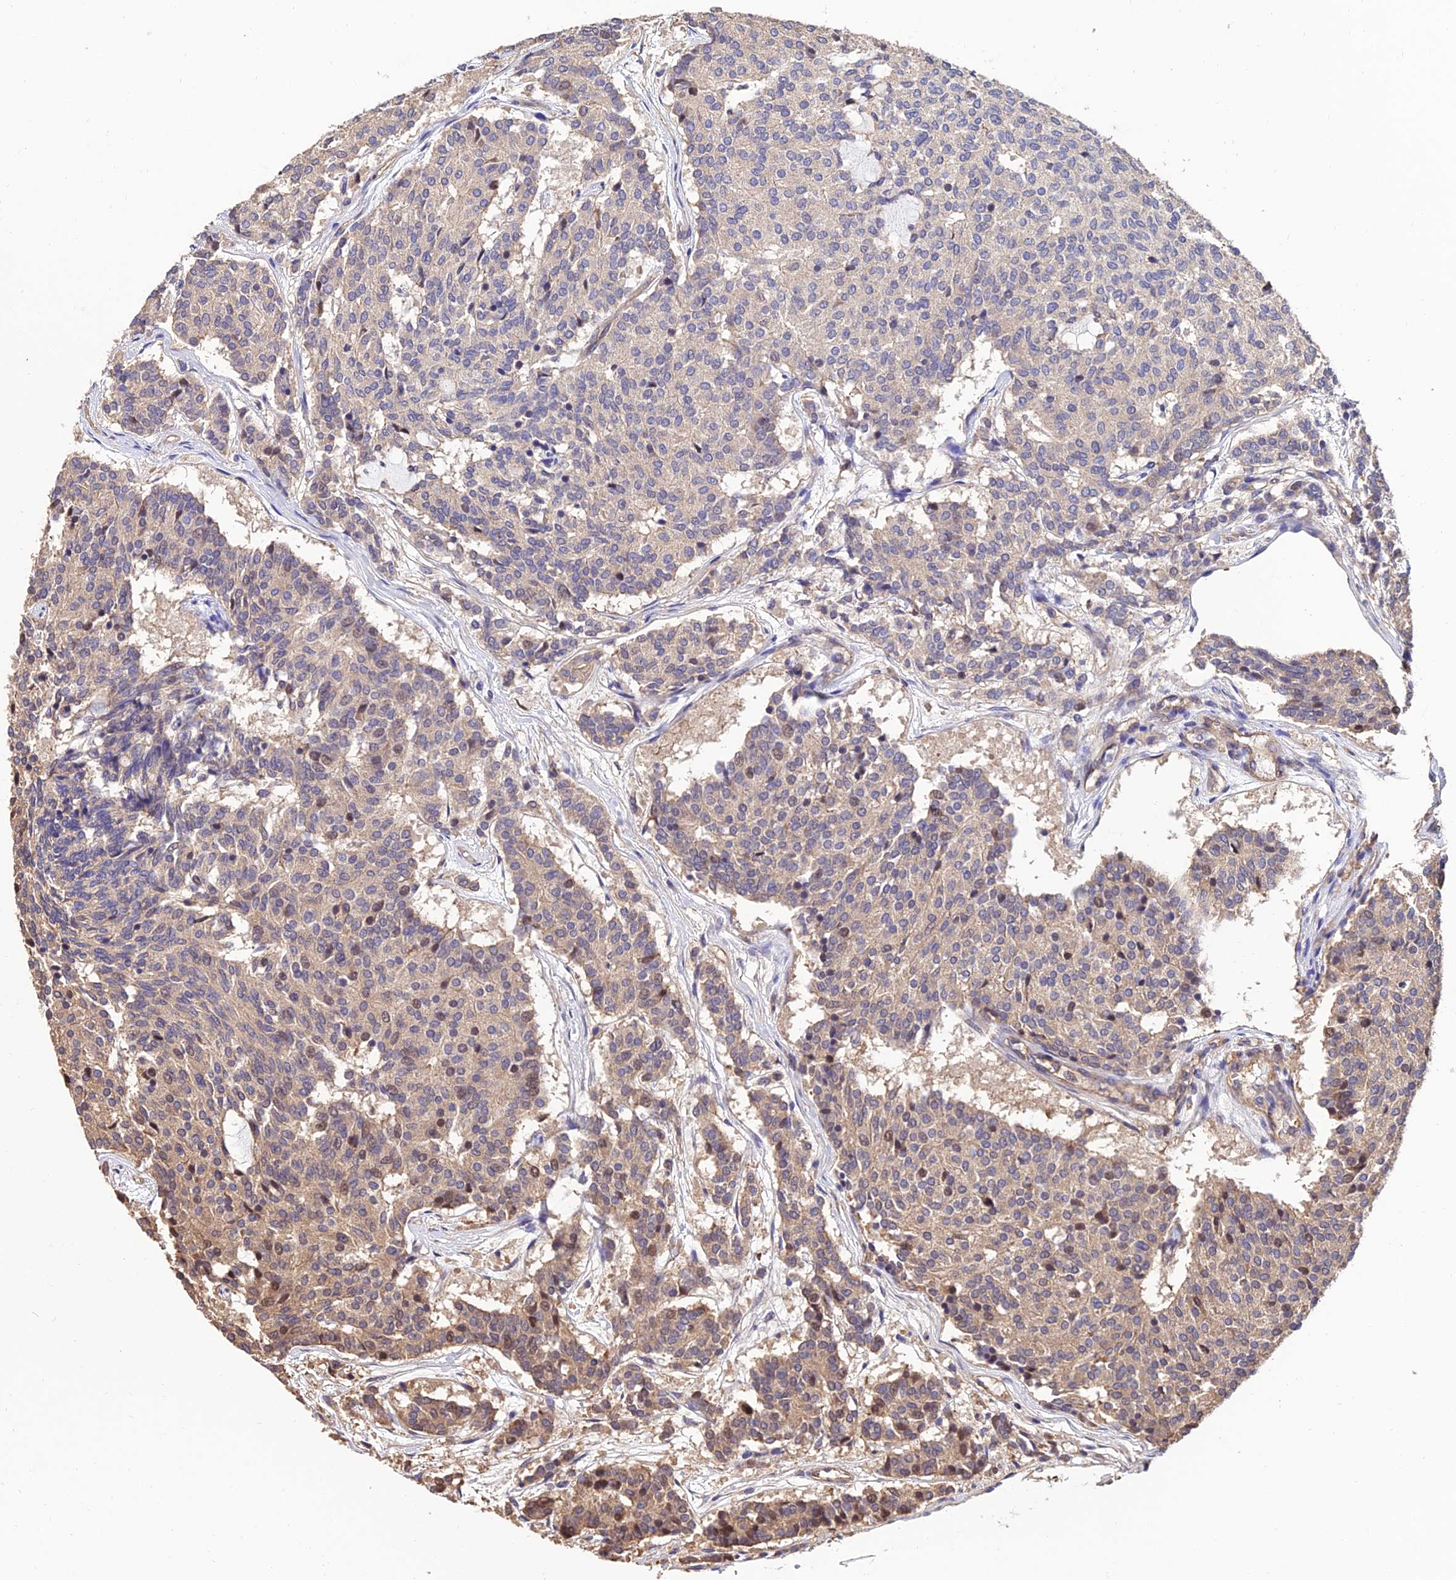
{"staining": {"intensity": "weak", "quantity": "<25%", "location": "cytoplasmic/membranous"}, "tissue": "carcinoid", "cell_type": "Tumor cells", "image_type": "cancer", "snomed": [{"axis": "morphology", "description": "Carcinoid, malignant, NOS"}, {"axis": "topography", "description": "Pancreas"}], "caption": "Carcinoid stained for a protein using immunohistochemistry reveals no positivity tumor cells.", "gene": "CALM2", "patient": {"sex": "female", "age": 54}}